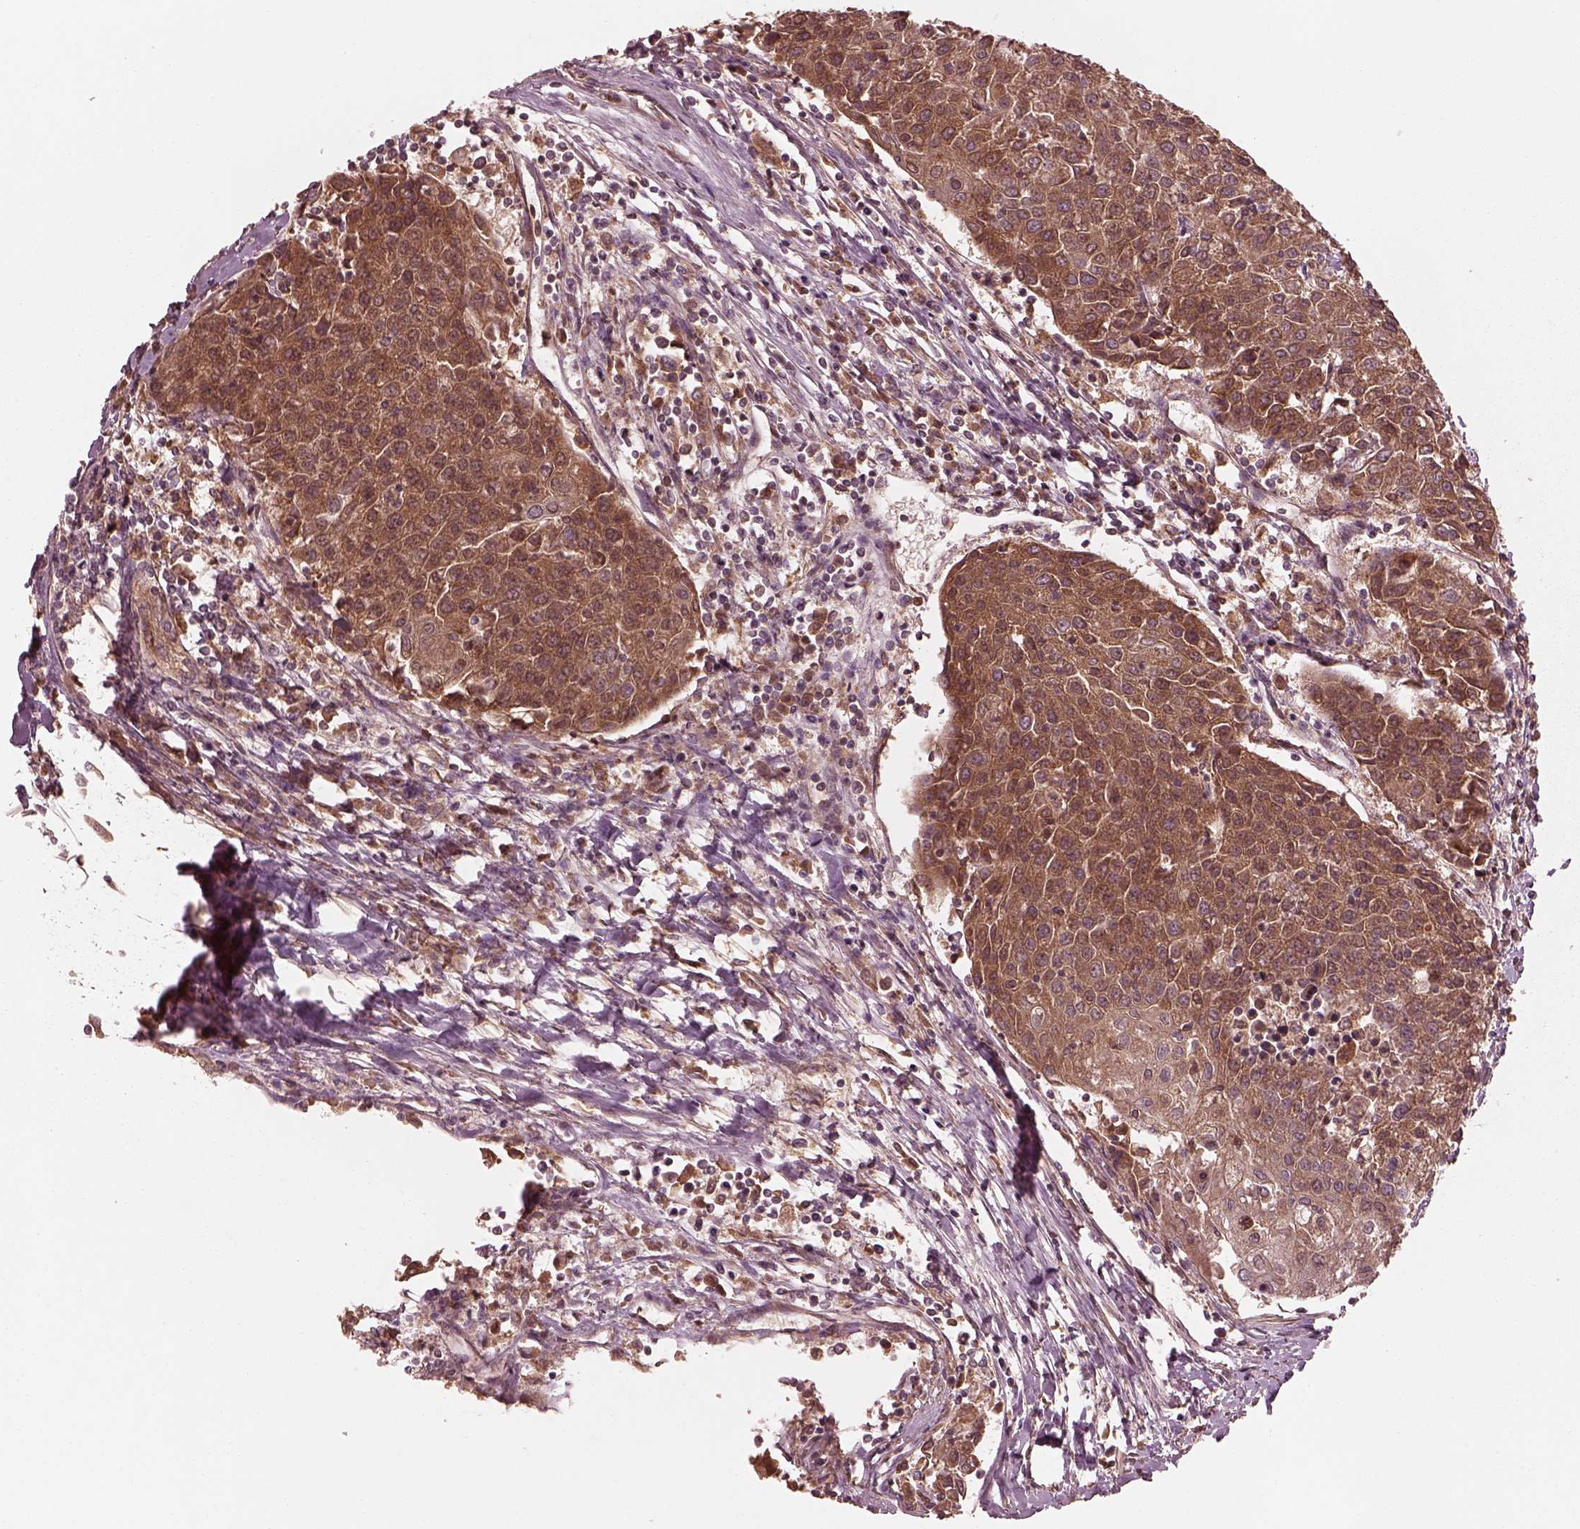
{"staining": {"intensity": "moderate", "quantity": ">75%", "location": "cytoplasmic/membranous"}, "tissue": "urothelial cancer", "cell_type": "Tumor cells", "image_type": "cancer", "snomed": [{"axis": "morphology", "description": "Urothelial carcinoma, High grade"}, {"axis": "topography", "description": "Urinary bladder"}], "caption": "Human urothelial cancer stained with a protein marker demonstrates moderate staining in tumor cells.", "gene": "PIK3R2", "patient": {"sex": "female", "age": 85}}